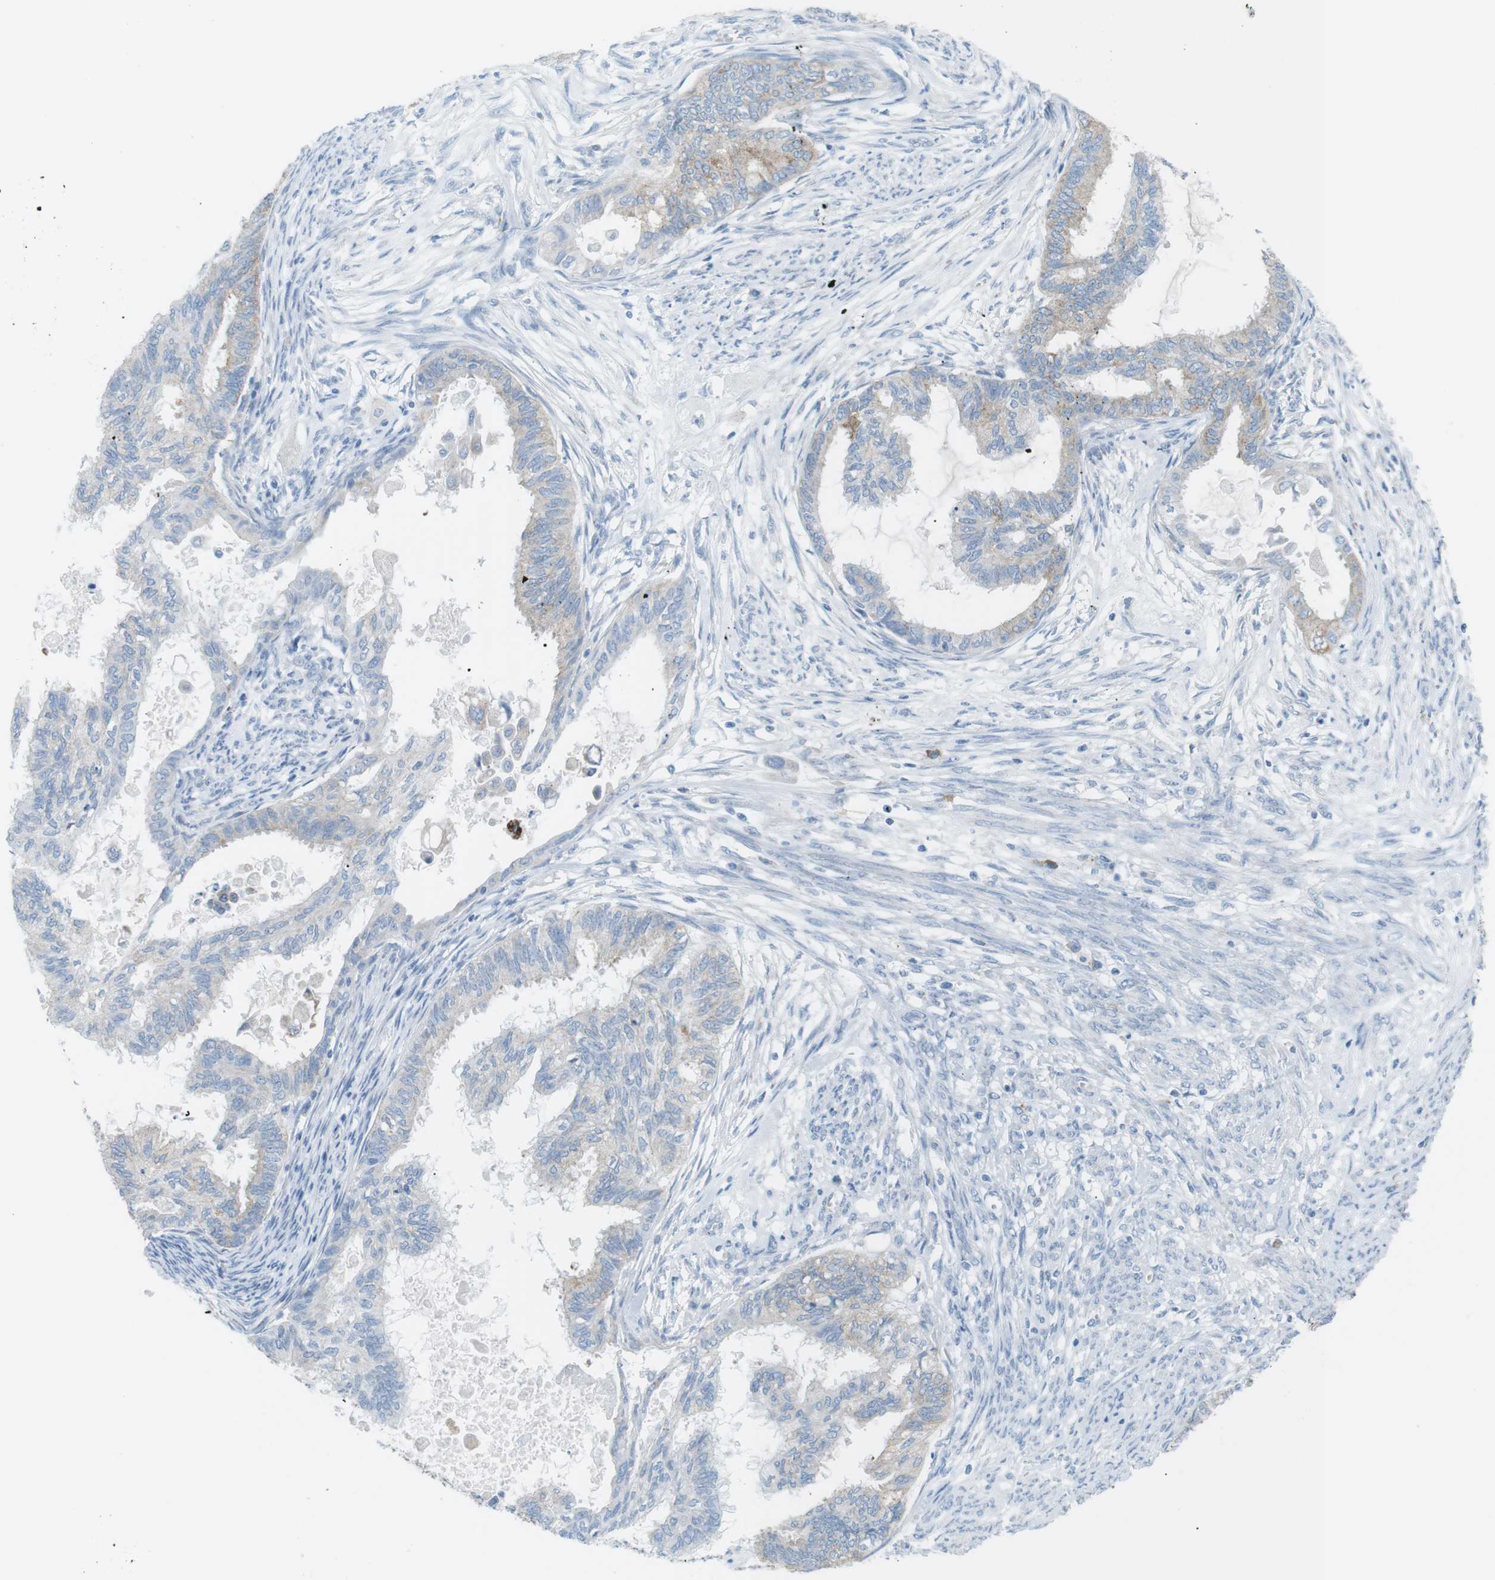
{"staining": {"intensity": "weak", "quantity": "<25%", "location": "cytoplasmic/membranous"}, "tissue": "cervical cancer", "cell_type": "Tumor cells", "image_type": "cancer", "snomed": [{"axis": "morphology", "description": "Normal tissue, NOS"}, {"axis": "morphology", "description": "Adenocarcinoma, NOS"}, {"axis": "topography", "description": "Cervix"}, {"axis": "topography", "description": "Endometrium"}], "caption": "Human cervical cancer stained for a protein using IHC demonstrates no staining in tumor cells.", "gene": "VAMP1", "patient": {"sex": "female", "age": 86}}